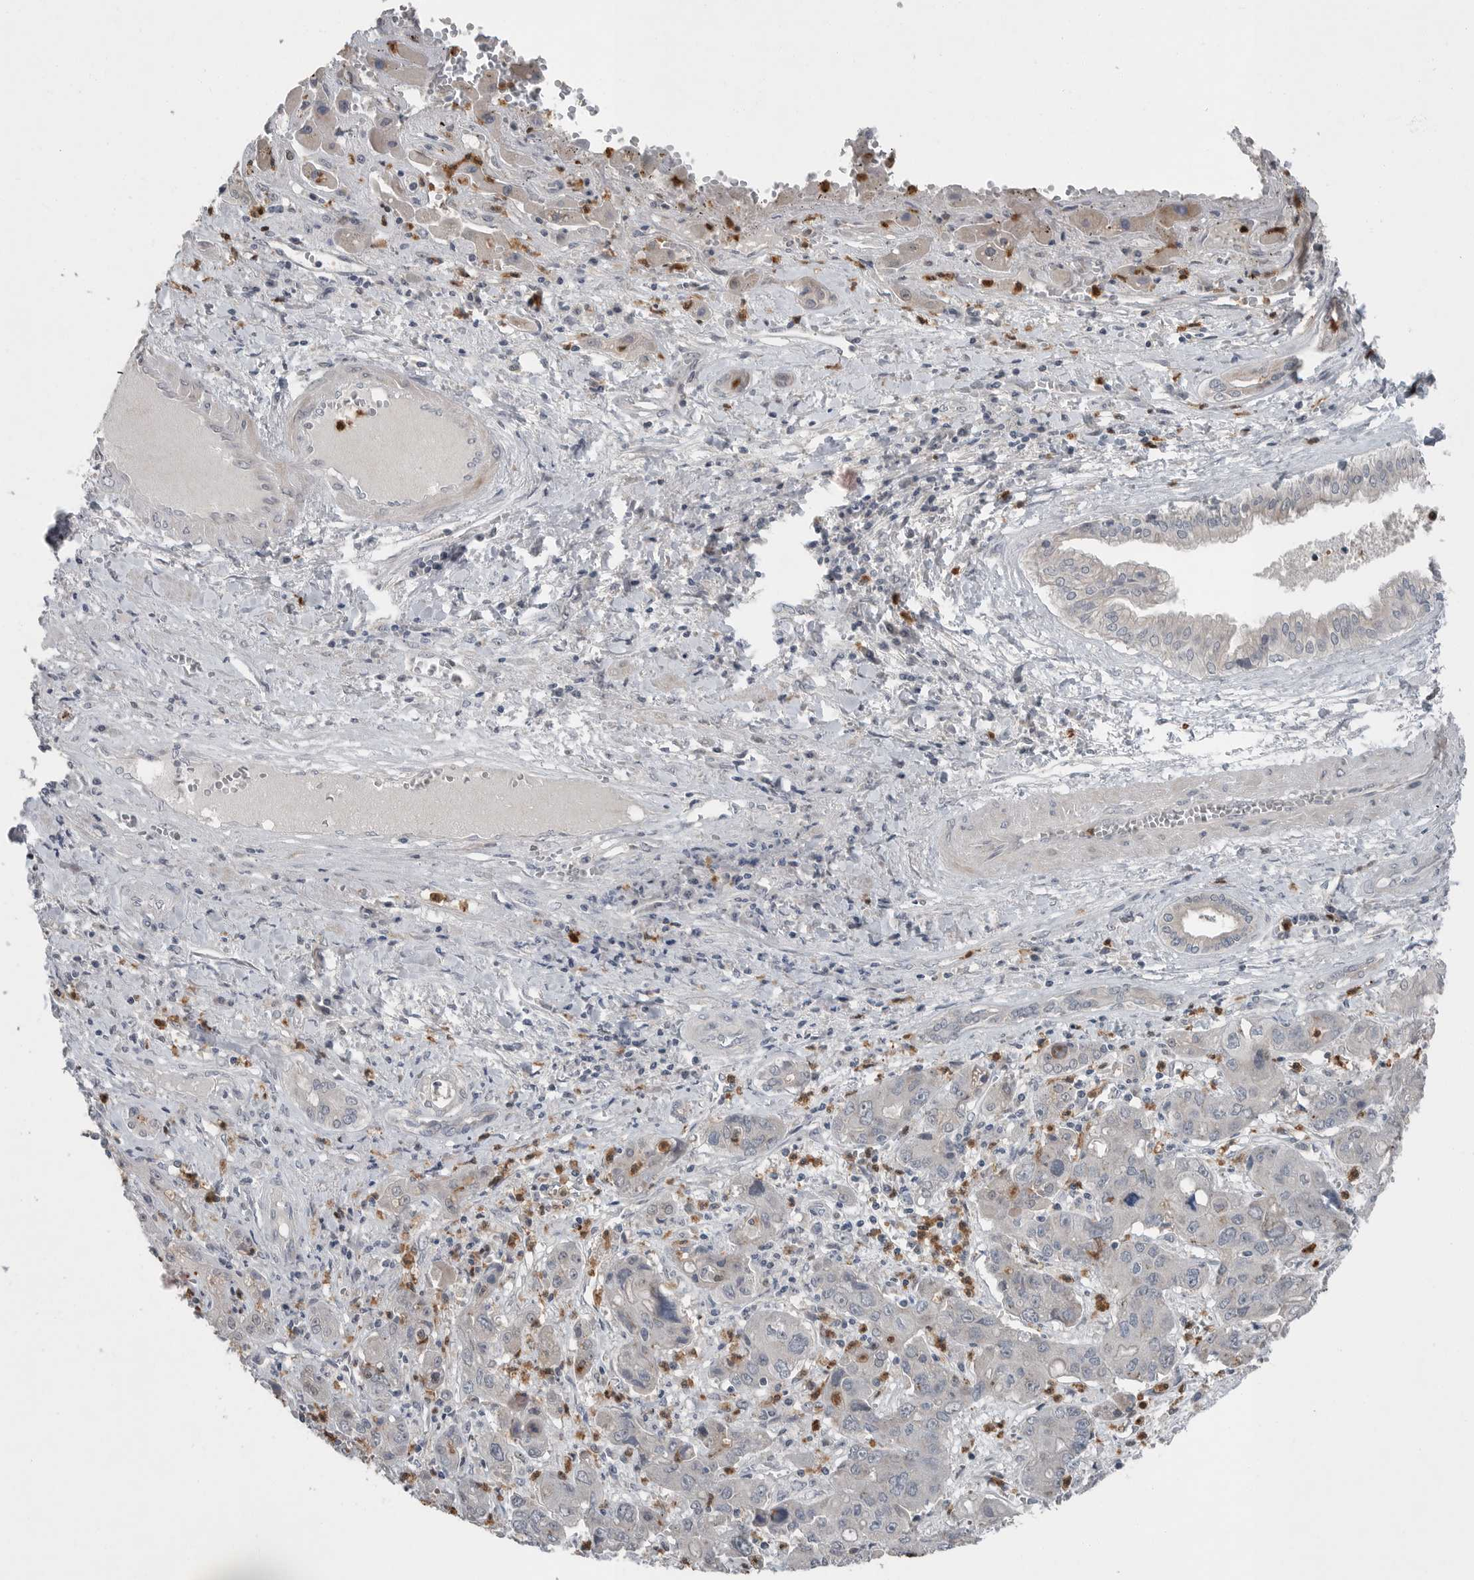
{"staining": {"intensity": "negative", "quantity": "none", "location": "none"}, "tissue": "liver cancer", "cell_type": "Tumor cells", "image_type": "cancer", "snomed": [{"axis": "morphology", "description": "Cholangiocarcinoma"}, {"axis": "topography", "description": "Liver"}], "caption": "The immunohistochemistry micrograph has no significant staining in tumor cells of liver cancer tissue.", "gene": "SCP2", "patient": {"sex": "male", "age": 67}}